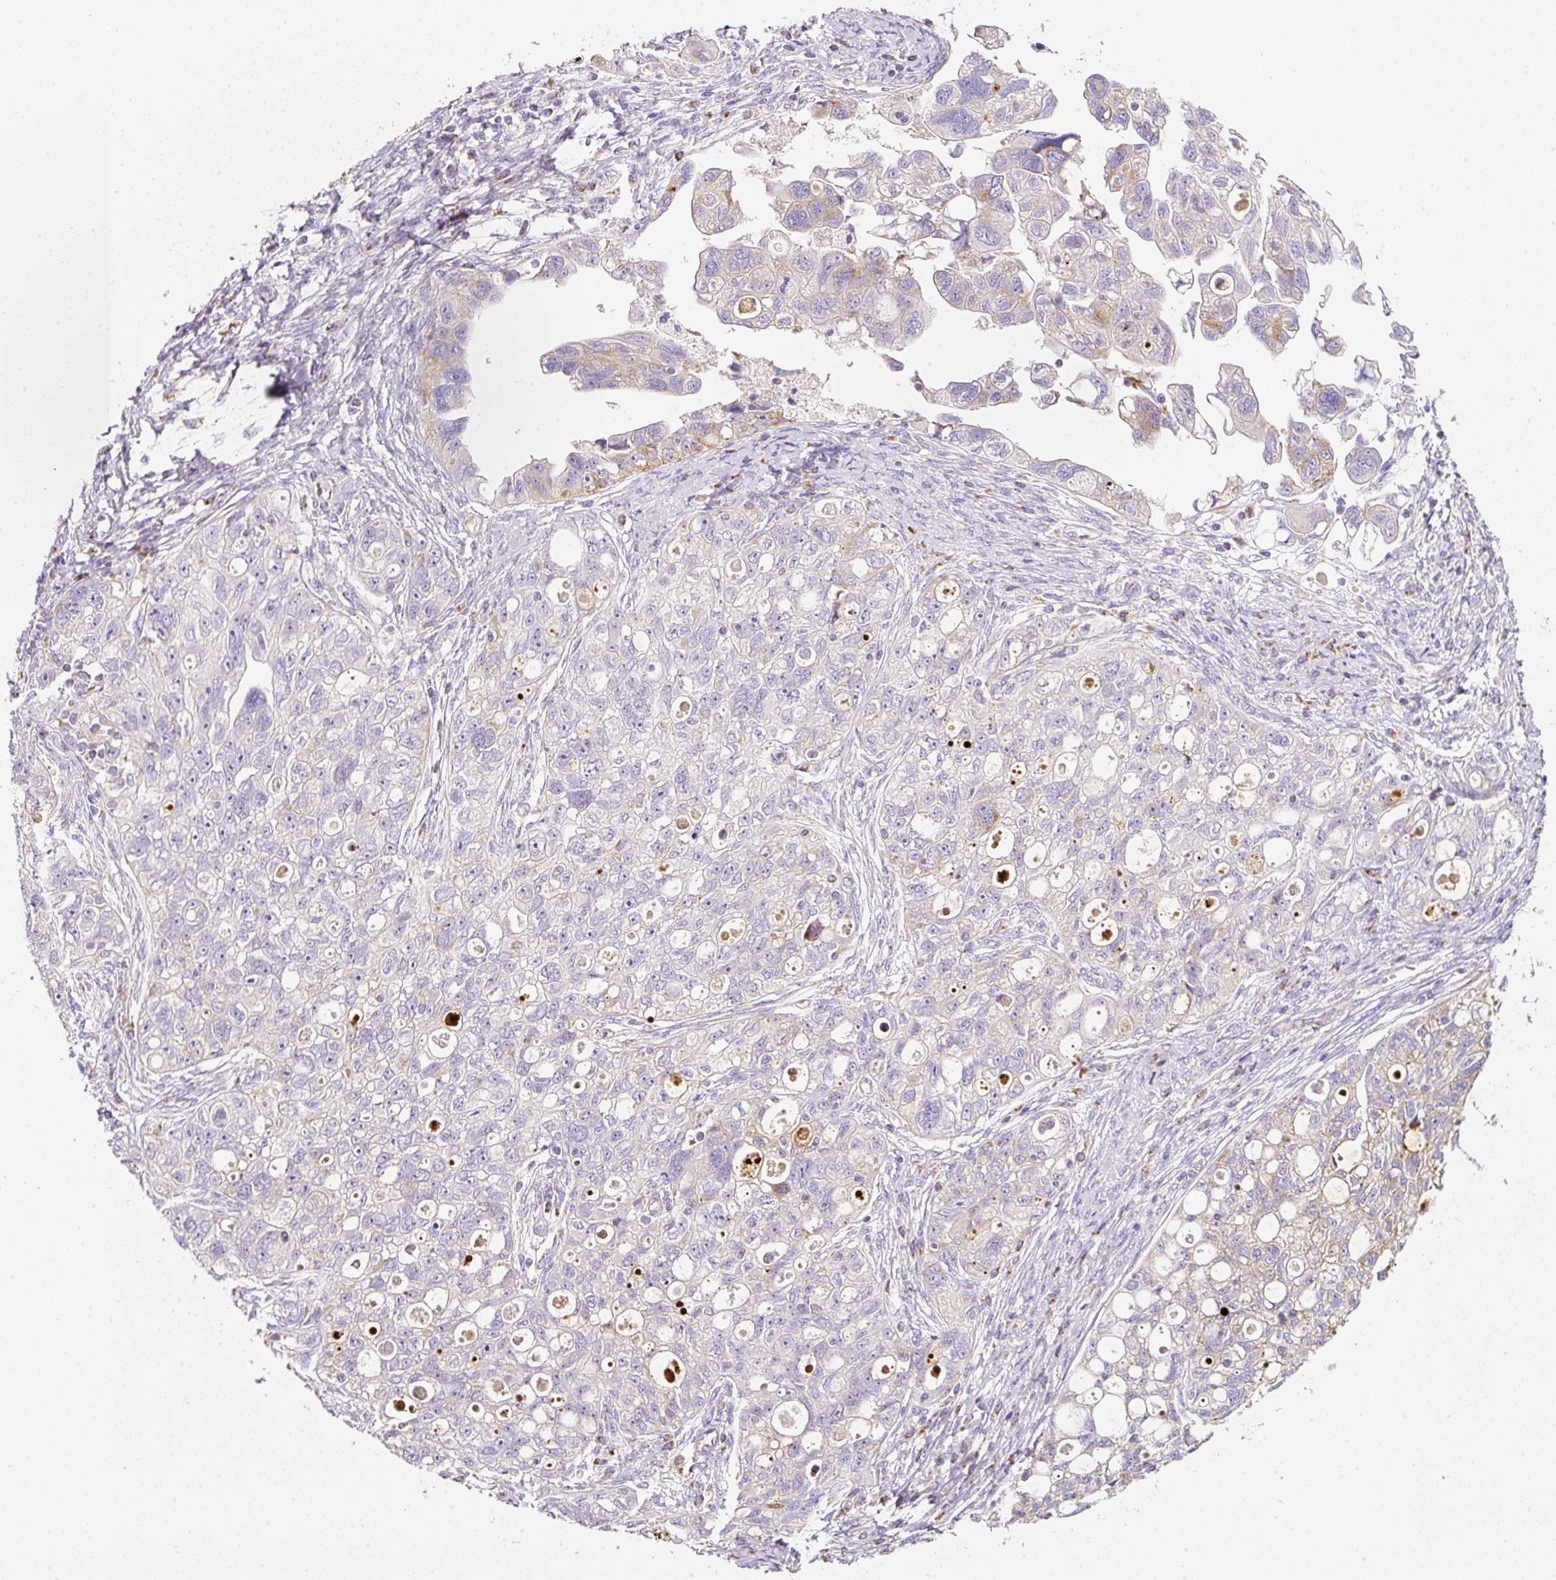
{"staining": {"intensity": "moderate", "quantity": "<25%", "location": "cytoplasmic/membranous"}, "tissue": "ovarian cancer", "cell_type": "Tumor cells", "image_type": "cancer", "snomed": [{"axis": "morphology", "description": "Carcinoma, NOS"}, {"axis": "morphology", "description": "Cystadenocarcinoma, serous, NOS"}, {"axis": "topography", "description": "Ovary"}], "caption": "Tumor cells demonstrate low levels of moderate cytoplasmic/membranous staining in about <25% of cells in human ovarian cancer.", "gene": "NDUFA1", "patient": {"sex": "female", "age": 69}}